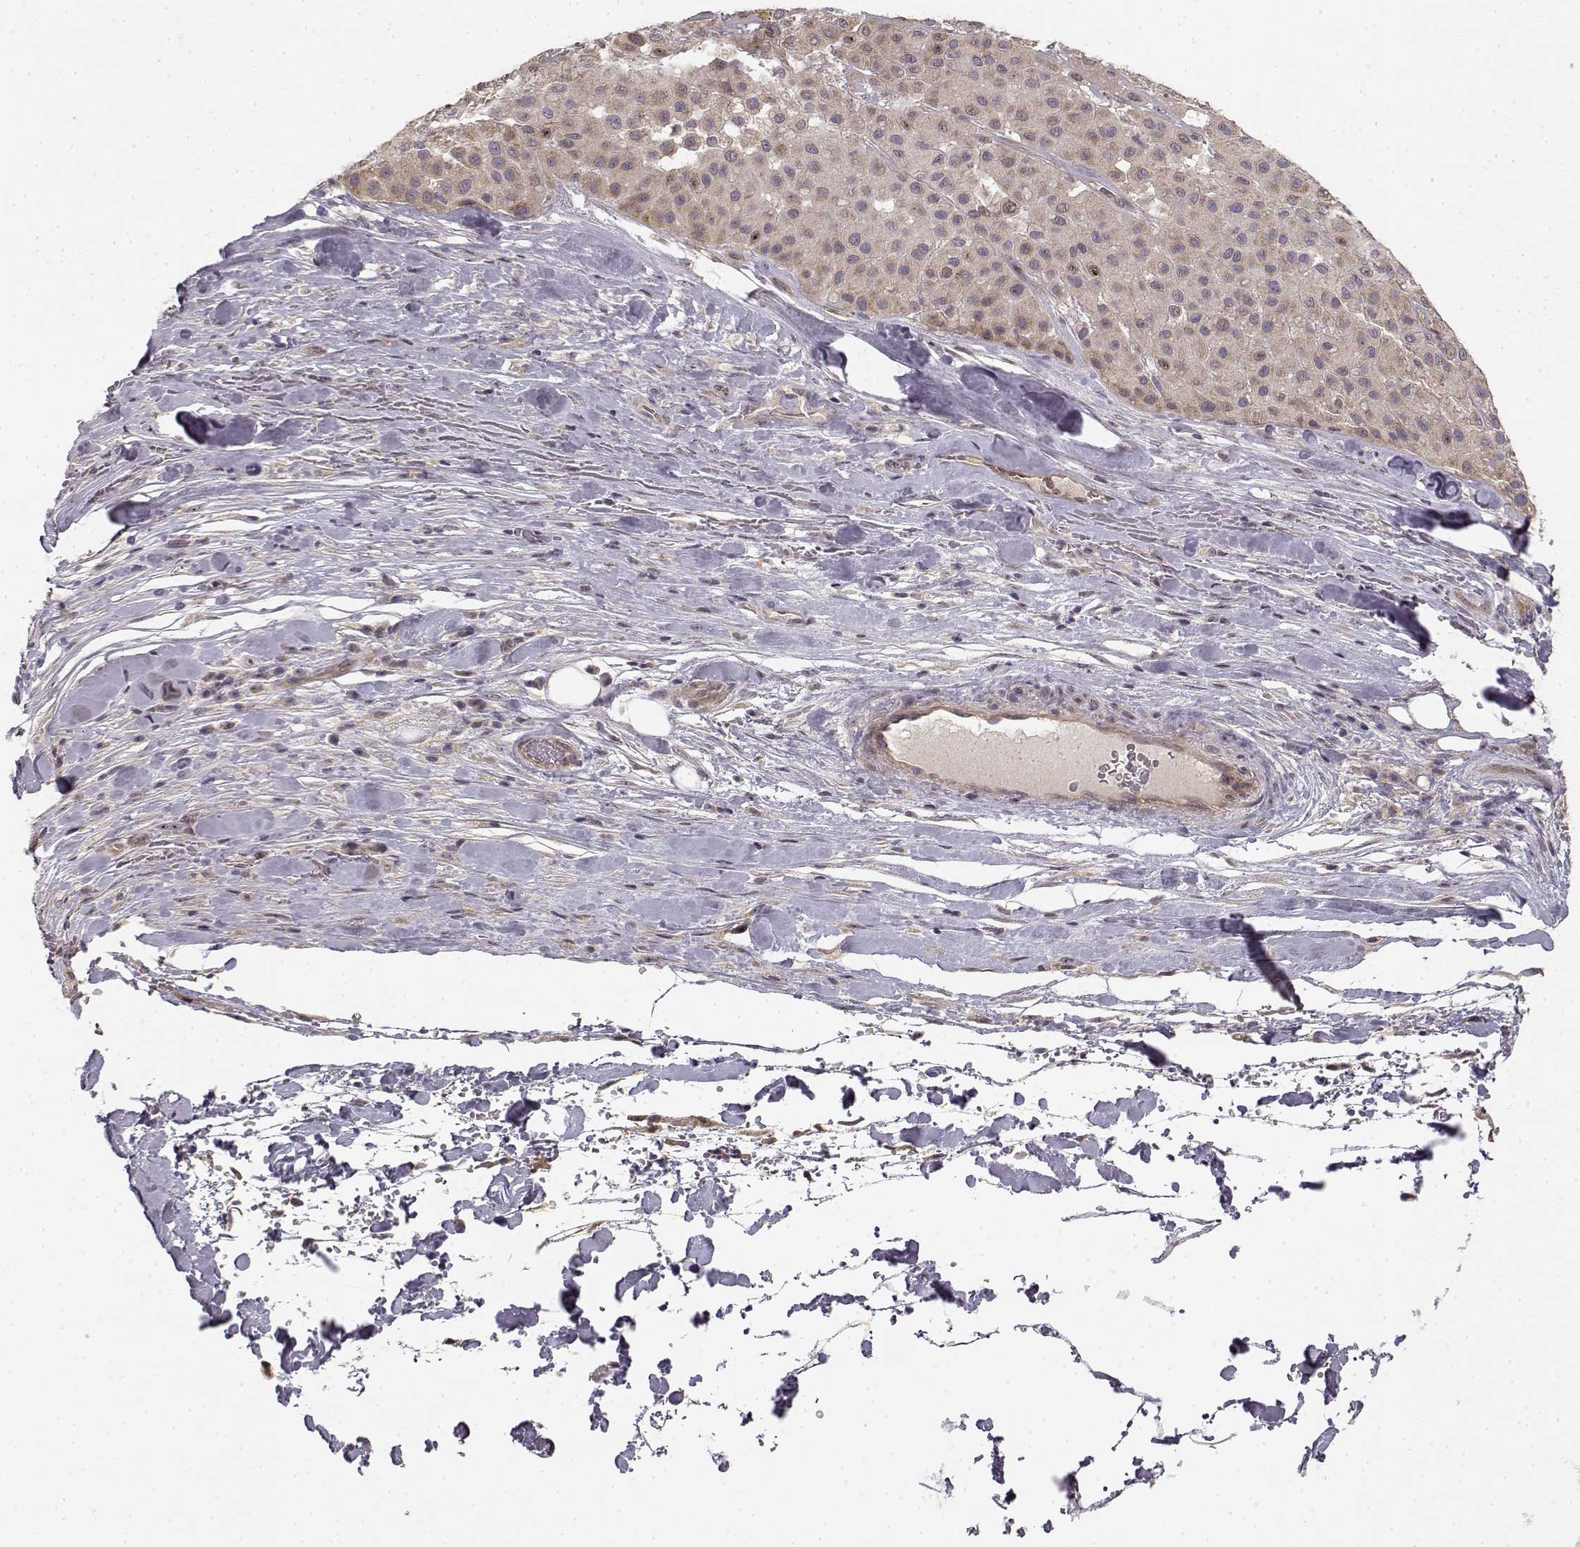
{"staining": {"intensity": "weak", "quantity": ">75%", "location": "cytoplasmic/membranous"}, "tissue": "melanoma", "cell_type": "Tumor cells", "image_type": "cancer", "snomed": [{"axis": "morphology", "description": "Malignant melanoma, Metastatic site"}, {"axis": "topography", "description": "Smooth muscle"}], "caption": "Malignant melanoma (metastatic site) stained for a protein demonstrates weak cytoplasmic/membranous positivity in tumor cells.", "gene": "MED12L", "patient": {"sex": "male", "age": 41}}